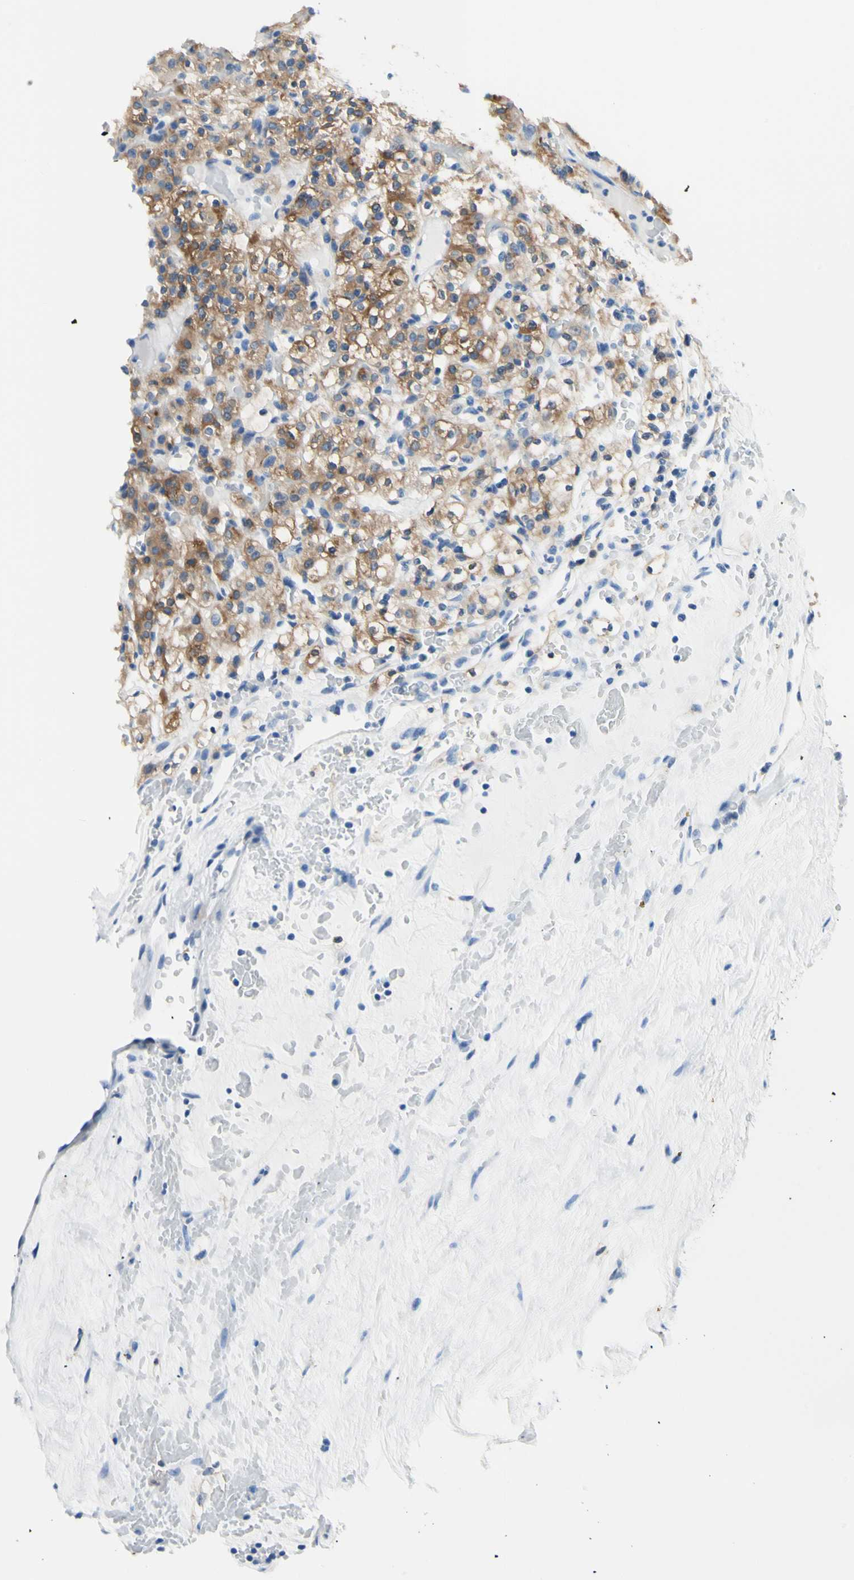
{"staining": {"intensity": "weak", "quantity": ">75%", "location": "cytoplasmic/membranous"}, "tissue": "renal cancer", "cell_type": "Tumor cells", "image_type": "cancer", "snomed": [{"axis": "morphology", "description": "Normal tissue, NOS"}, {"axis": "morphology", "description": "Adenocarcinoma, NOS"}, {"axis": "topography", "description": "Kidney"}], "caption": "Renal cancer was stained to show a protein in brown. There is low levels of weak cytoplasmic/membranous positivity in about >75% of tumor cells.", "gene": "HPCA", "patient": {"sex": "female", "age": 72}}